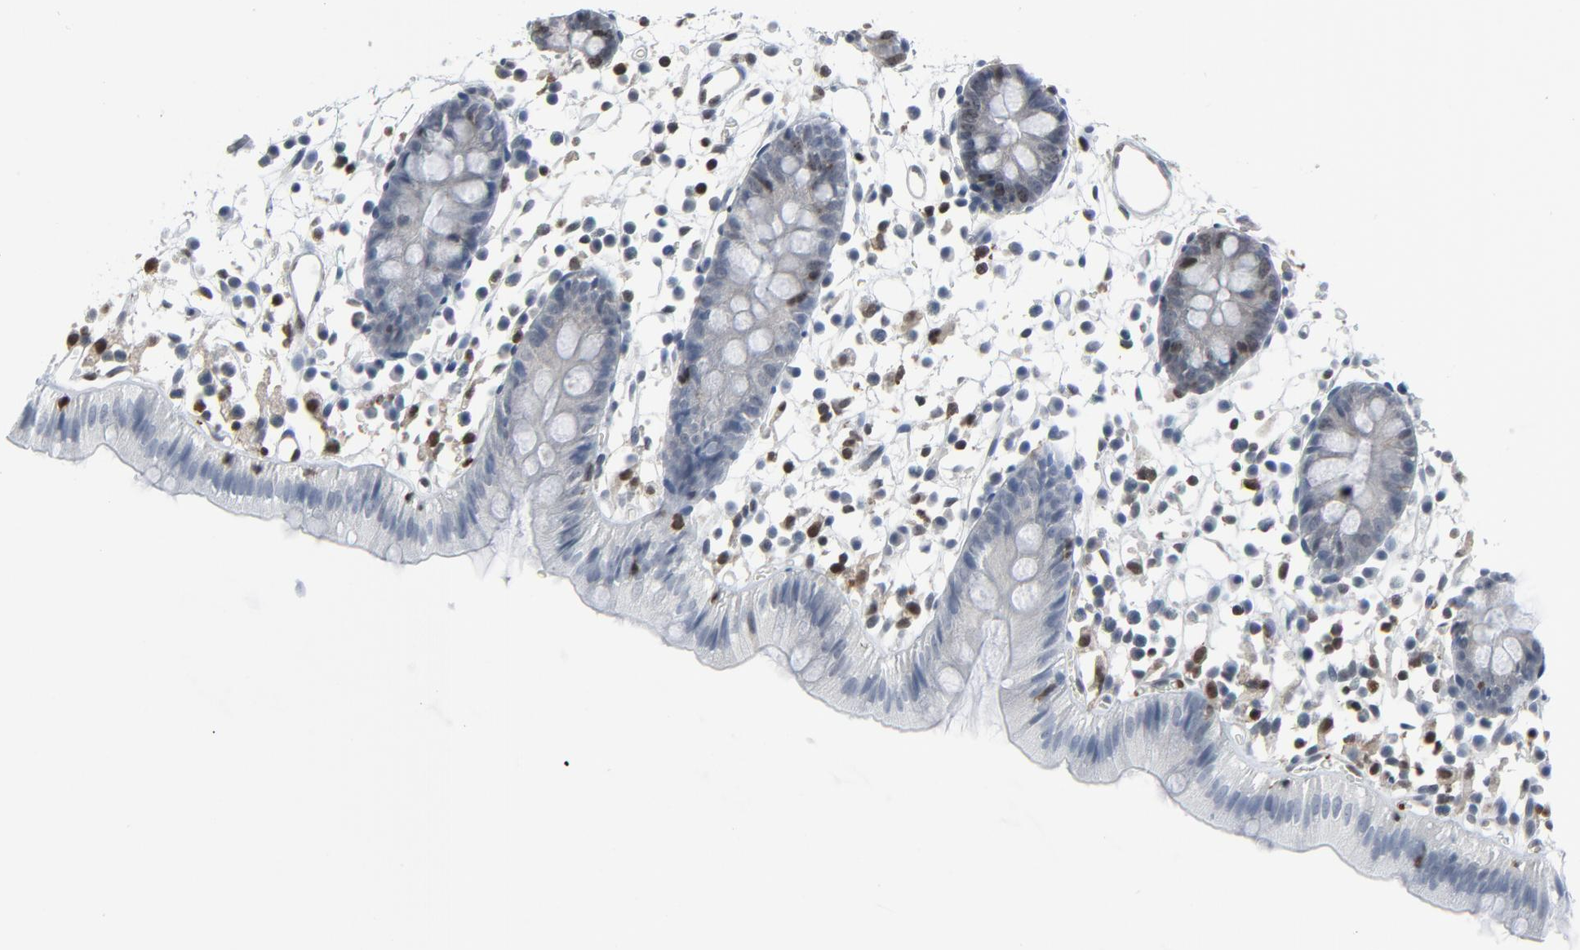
{"staining": {"intensity": "negative", "quantity": "none", "location": "none"}, "tissue": "colon", "cell_type": "Endothelial cells", "image_type": "normal", "snomed": [{"axis": "morphology", "description": "Normal tissue, NOS"}, {"axis": "topography", "description": "Colon"}], "caption": "Immunohistochemical staining of benign colon exhibits no significant expression in endothelial cells. (Stains: DAB immunohistochemistry with hematoxylin counter stain, Microscopy: brightfield microscopy at high magnification).", "gene": "STAT5A", "patient": {"sex": "male", "age": 14}}